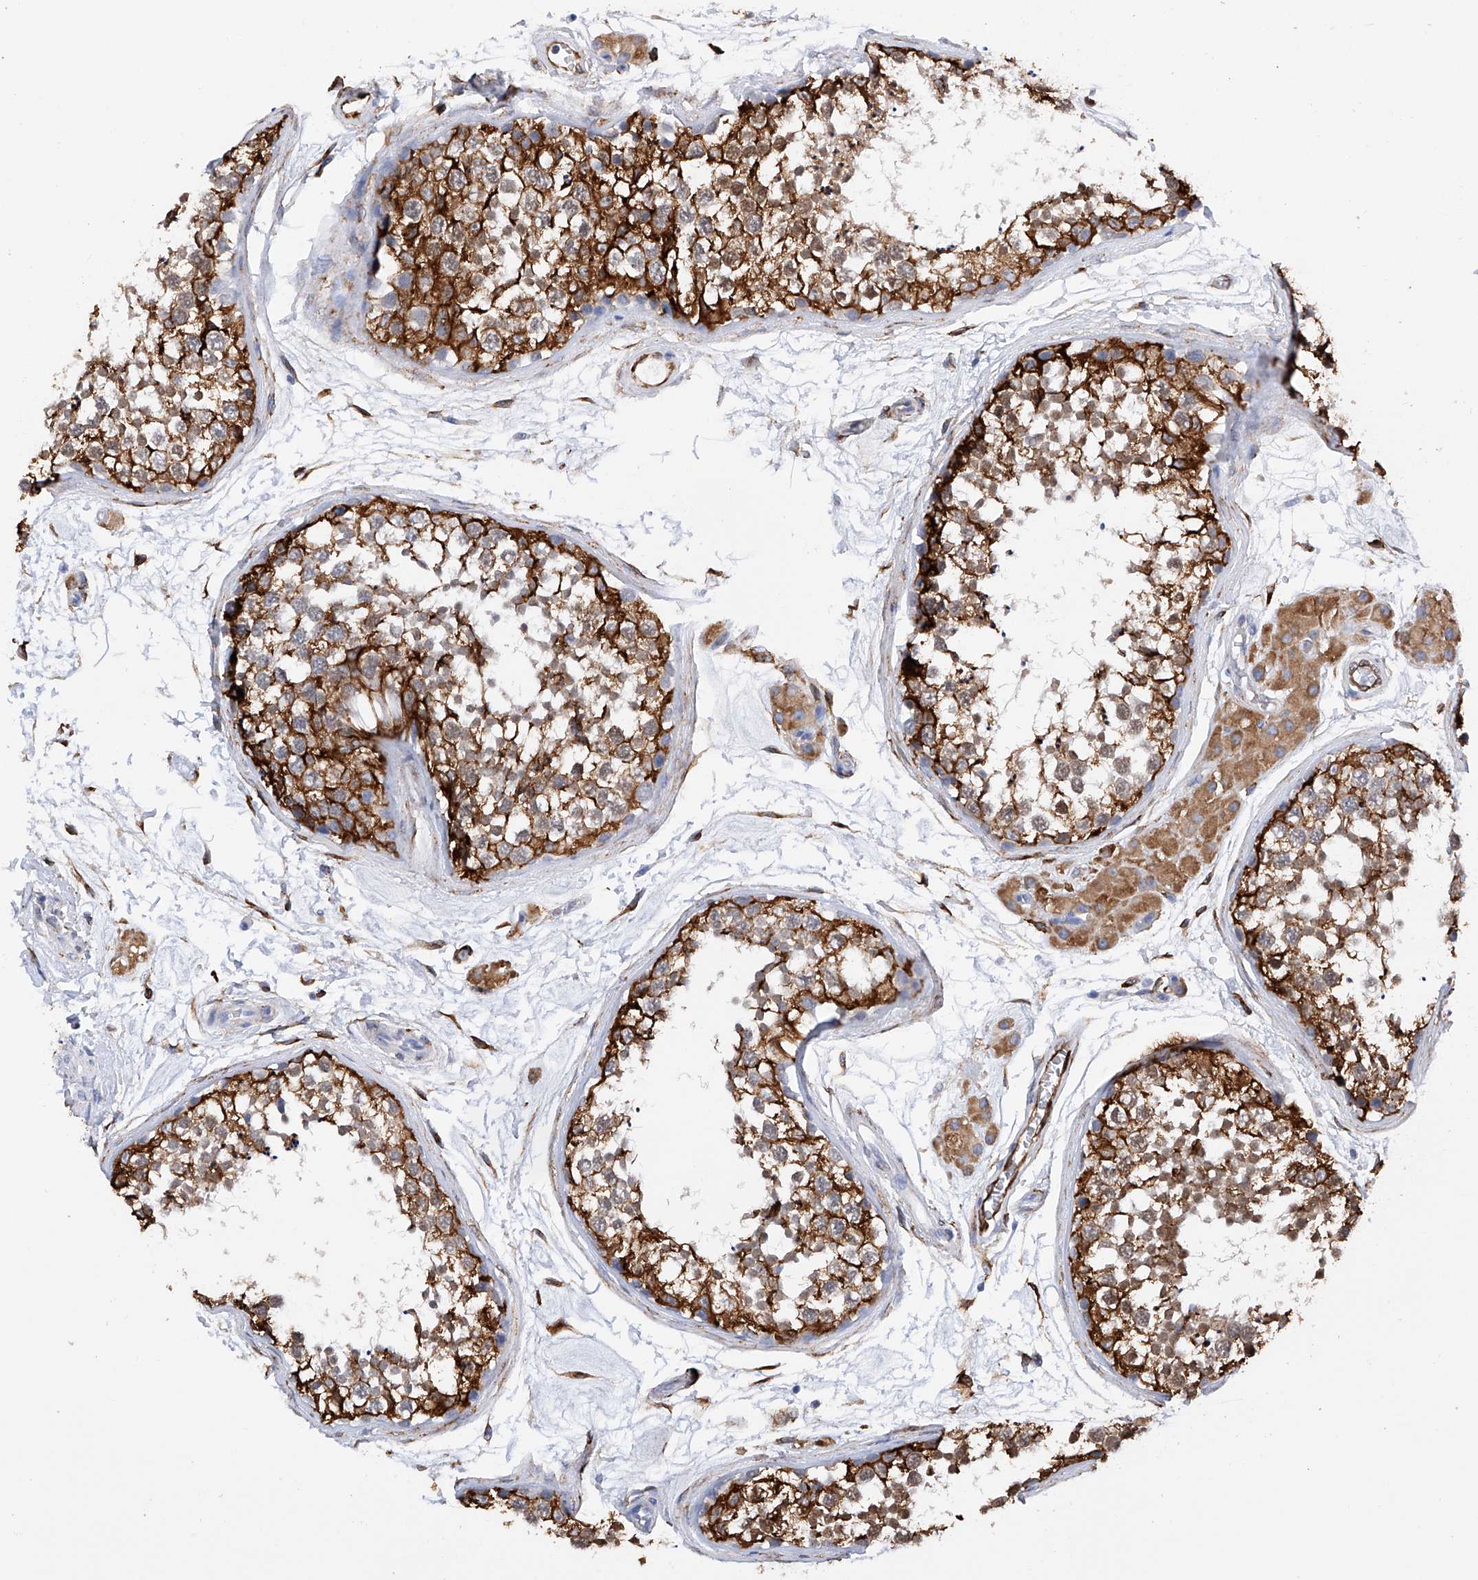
{"staining": {"intensity": "strong", "quantity": ">75%", "location": "cytoplasmic/membranous"}, "tissue": "testis", "cell_type": "Cells in seminiferous ducts", "image_type": "normal", "snomed": [{"axis": "morphology", "description": "Normal tissue, NOS"}, {"axis": "topography", "description": "Testis"}], "caption": "Protein expression analysis of unremarkable testis demonstrates strong cytoplasmic/membranous staining in about >75% of cells in seminiferous ducts.", "gene": "PDIA5", "patient": {"sex": "male", "age": 56}}